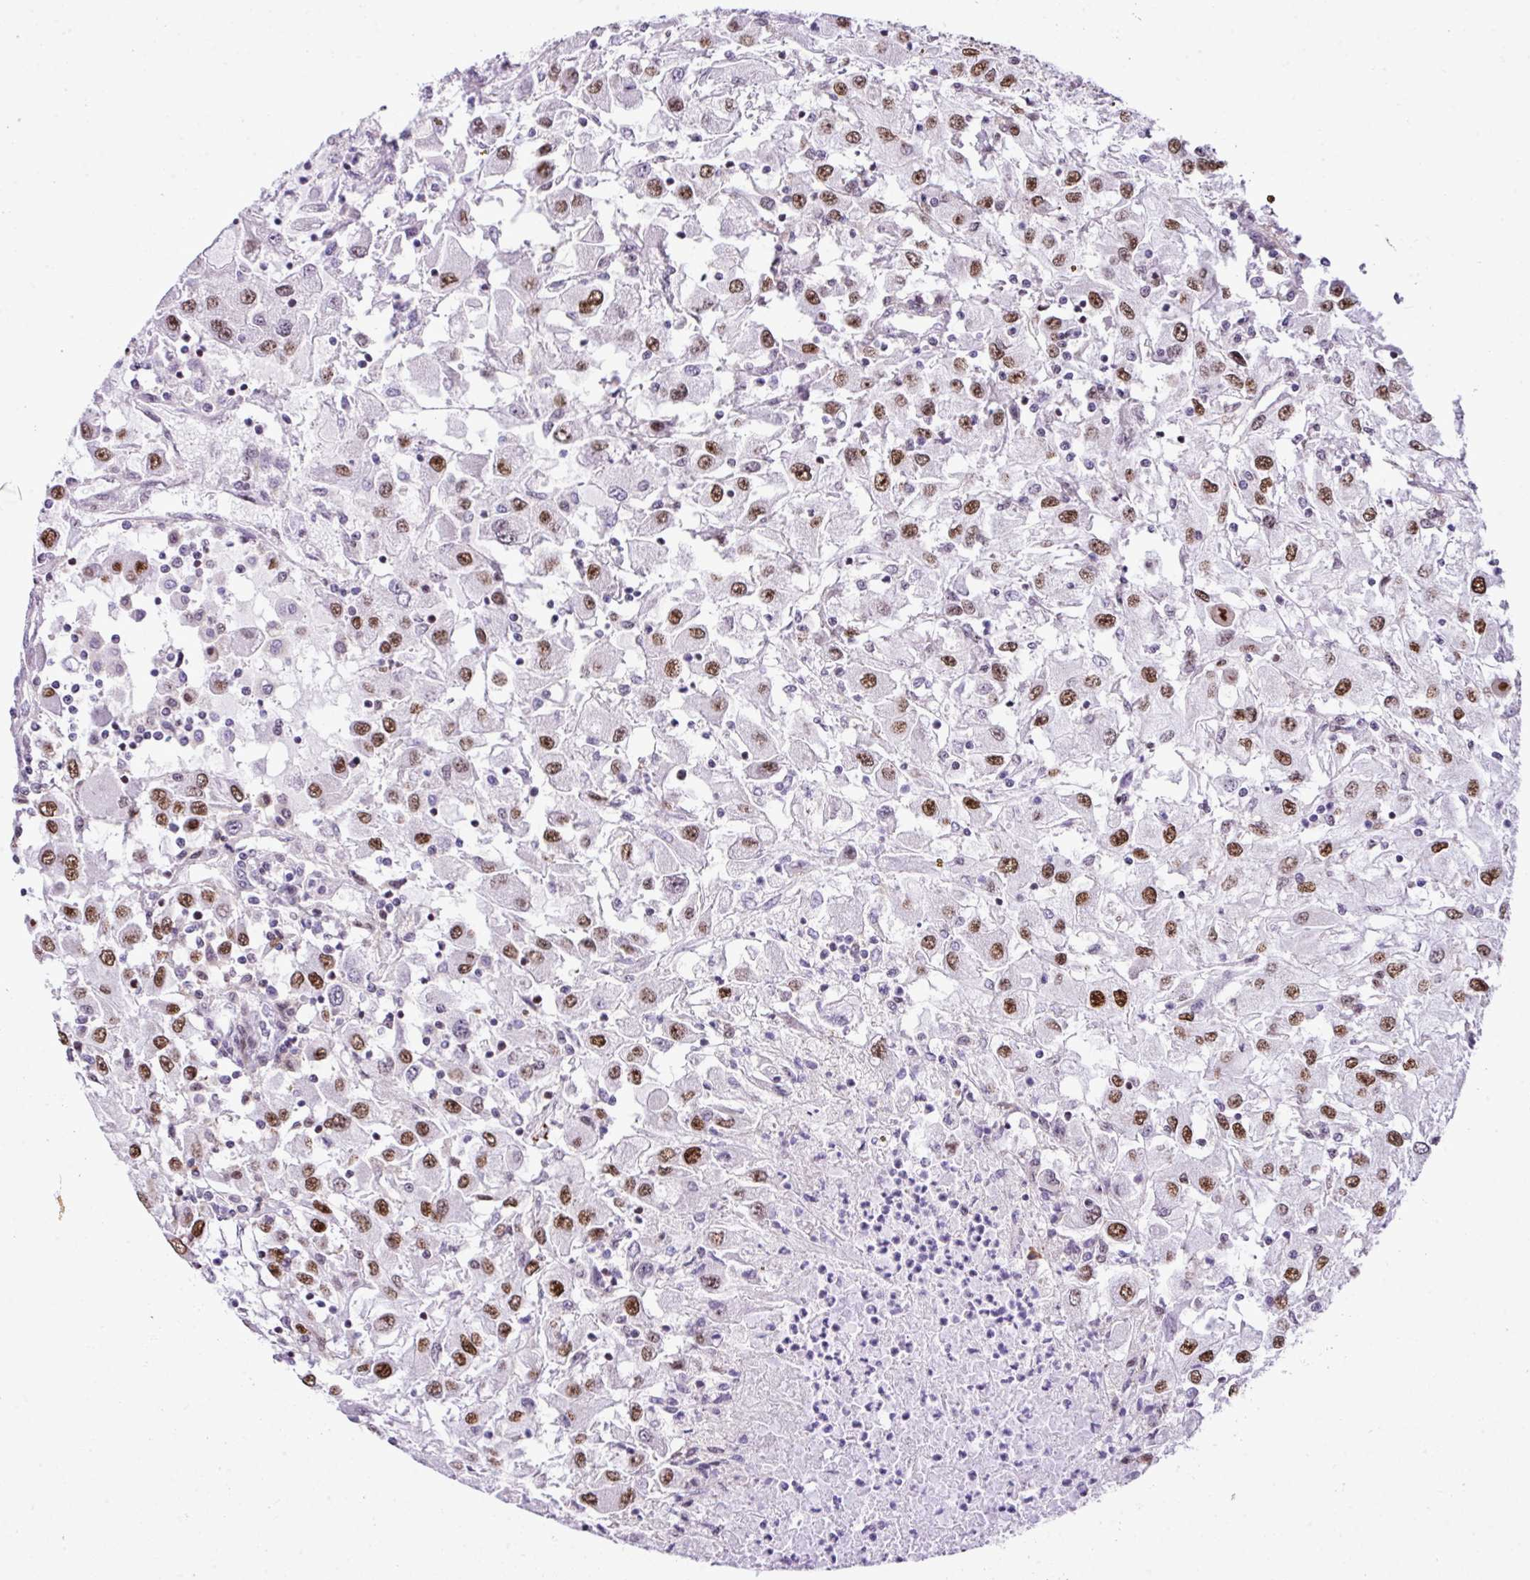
{"staining": {"intensity": "moderate", "quantity": ">75%", "location": "nuclear"}, "tissue": "renal cancer", "cell_type": "Tumor cells", "image_type": "cancer", "snomed": [{"axis": "morphology", "description": "Adenocarcinoma, NOS"}, {"axis": "topography", "description": "Kidney"}], "caption": "This photomicrograph reveals IHC staining of human adenocarcinoma (renal), with medium moderate nuclear expression in about >75% of tumor cells.", "gene": "CCDC137", "patient": {"sex": "female", "age": 67}}